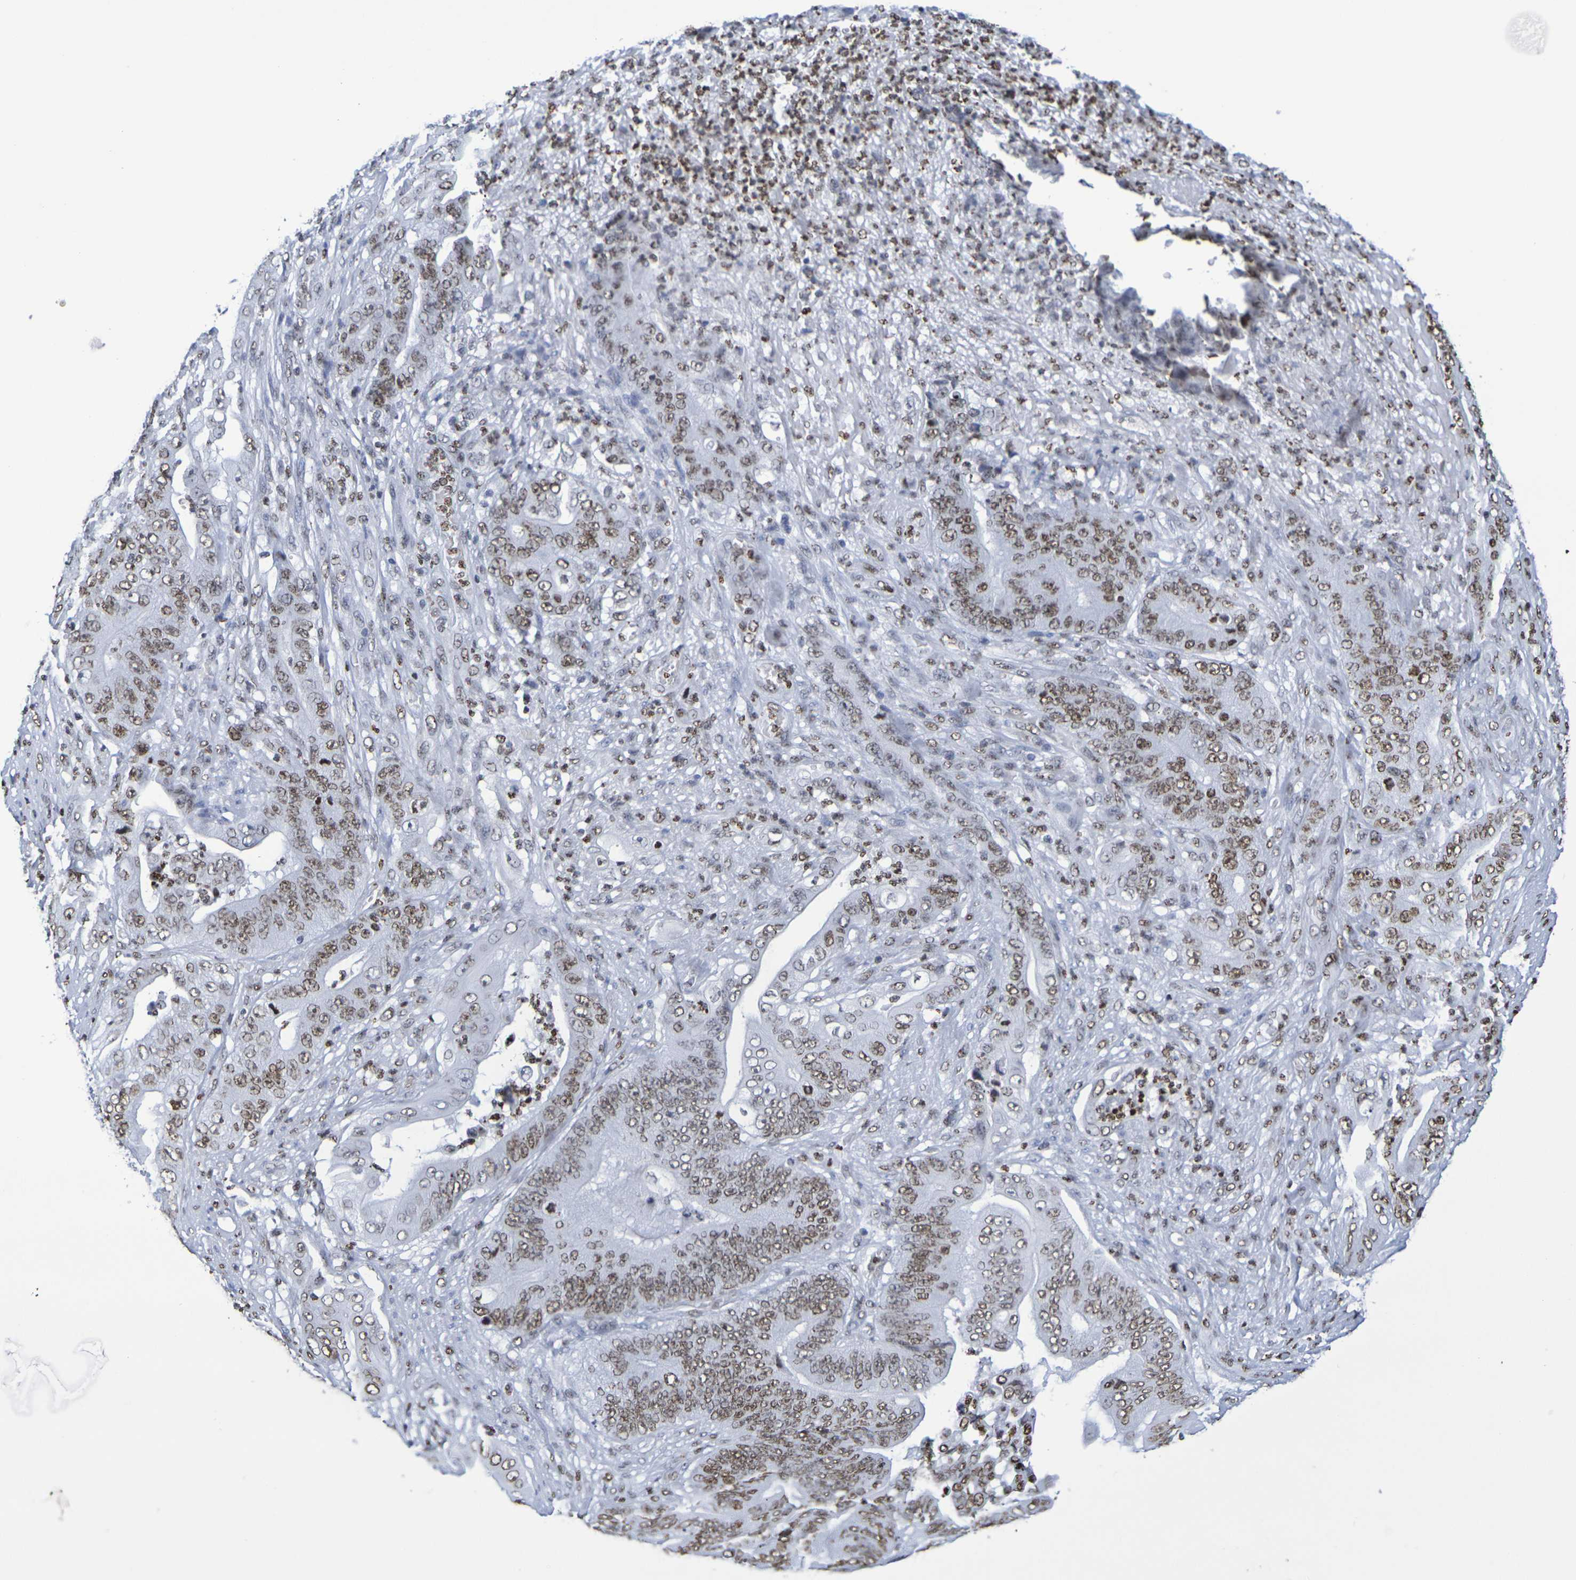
{"staining": {"intensity": "moderate", "quantity": ">75%", "location": "nuclear"}, "tissue": "stomach cancer", "cell_type": "Tumor cells", "image_type": "cancer", "snomed": [{"axis": "morphology", "description": "Adenocarcinoma, NOS"}, {"axis": "topography", "description": "Stomach"}], "caption": "Immunohistochemistry photomicrograph of stomach cancer (adenocarcinoma) stained for a protein (brown), which displays medium levels of moderate nuclear expression in about >75% of tumor cells.", "gene": "H1-5", "patient": {"sex": "female", "age": 73}}